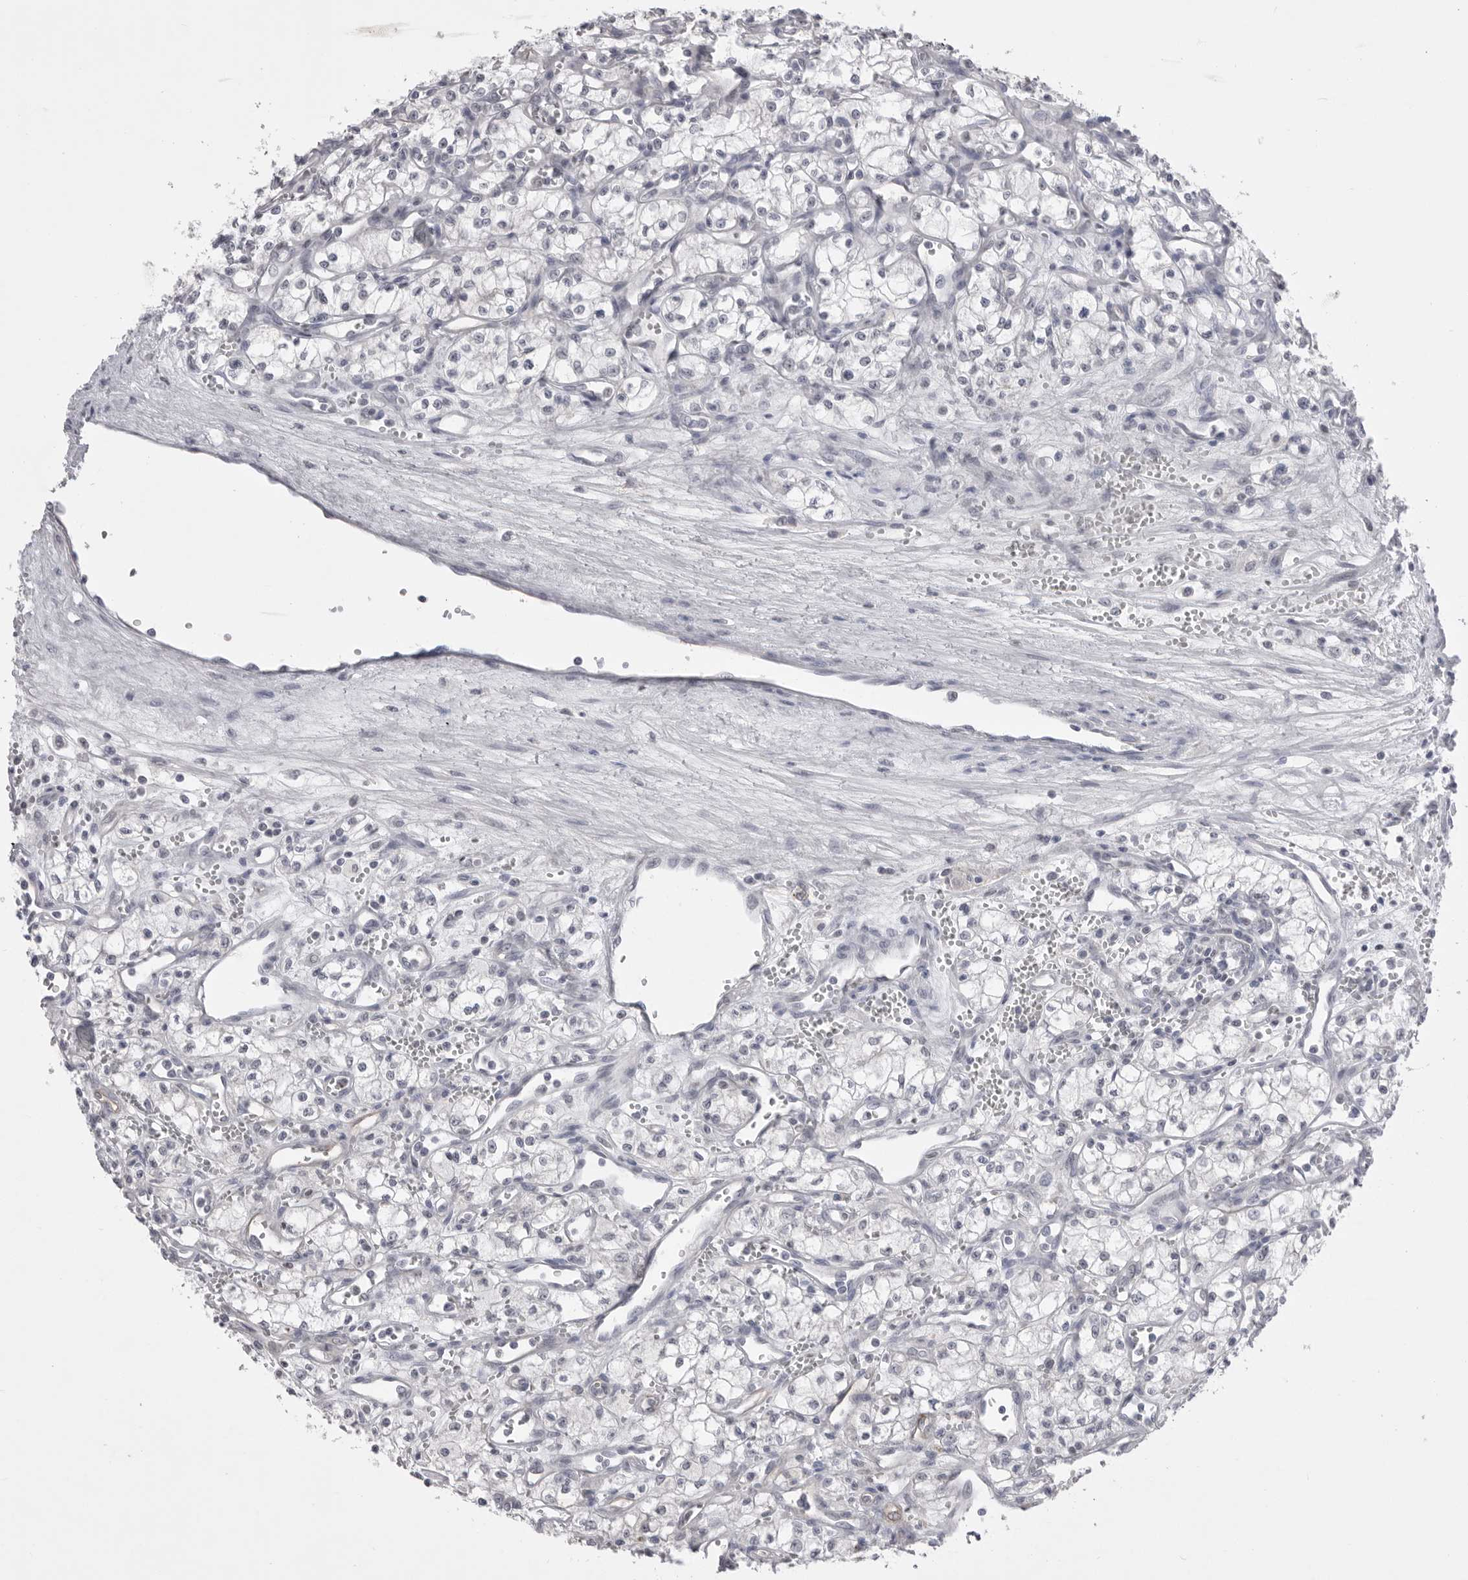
{"staining": {"intensity": "negative", "quantity": "none", "location": "none"}, "tissue": "renal cancer", "cell_type": "Tumor cells", "image_type": "cancer", "snomed": [{"axis": "morphology", "description": "Adenocarcinoma, NOS"}, {"axis": "topography", "description": "Kidney"}], "caption": "There is no significant positivity in tumor cells of renal cancer.", "gene": "ZBTB7B", "patient": {"sex": "male", "age": 59}}